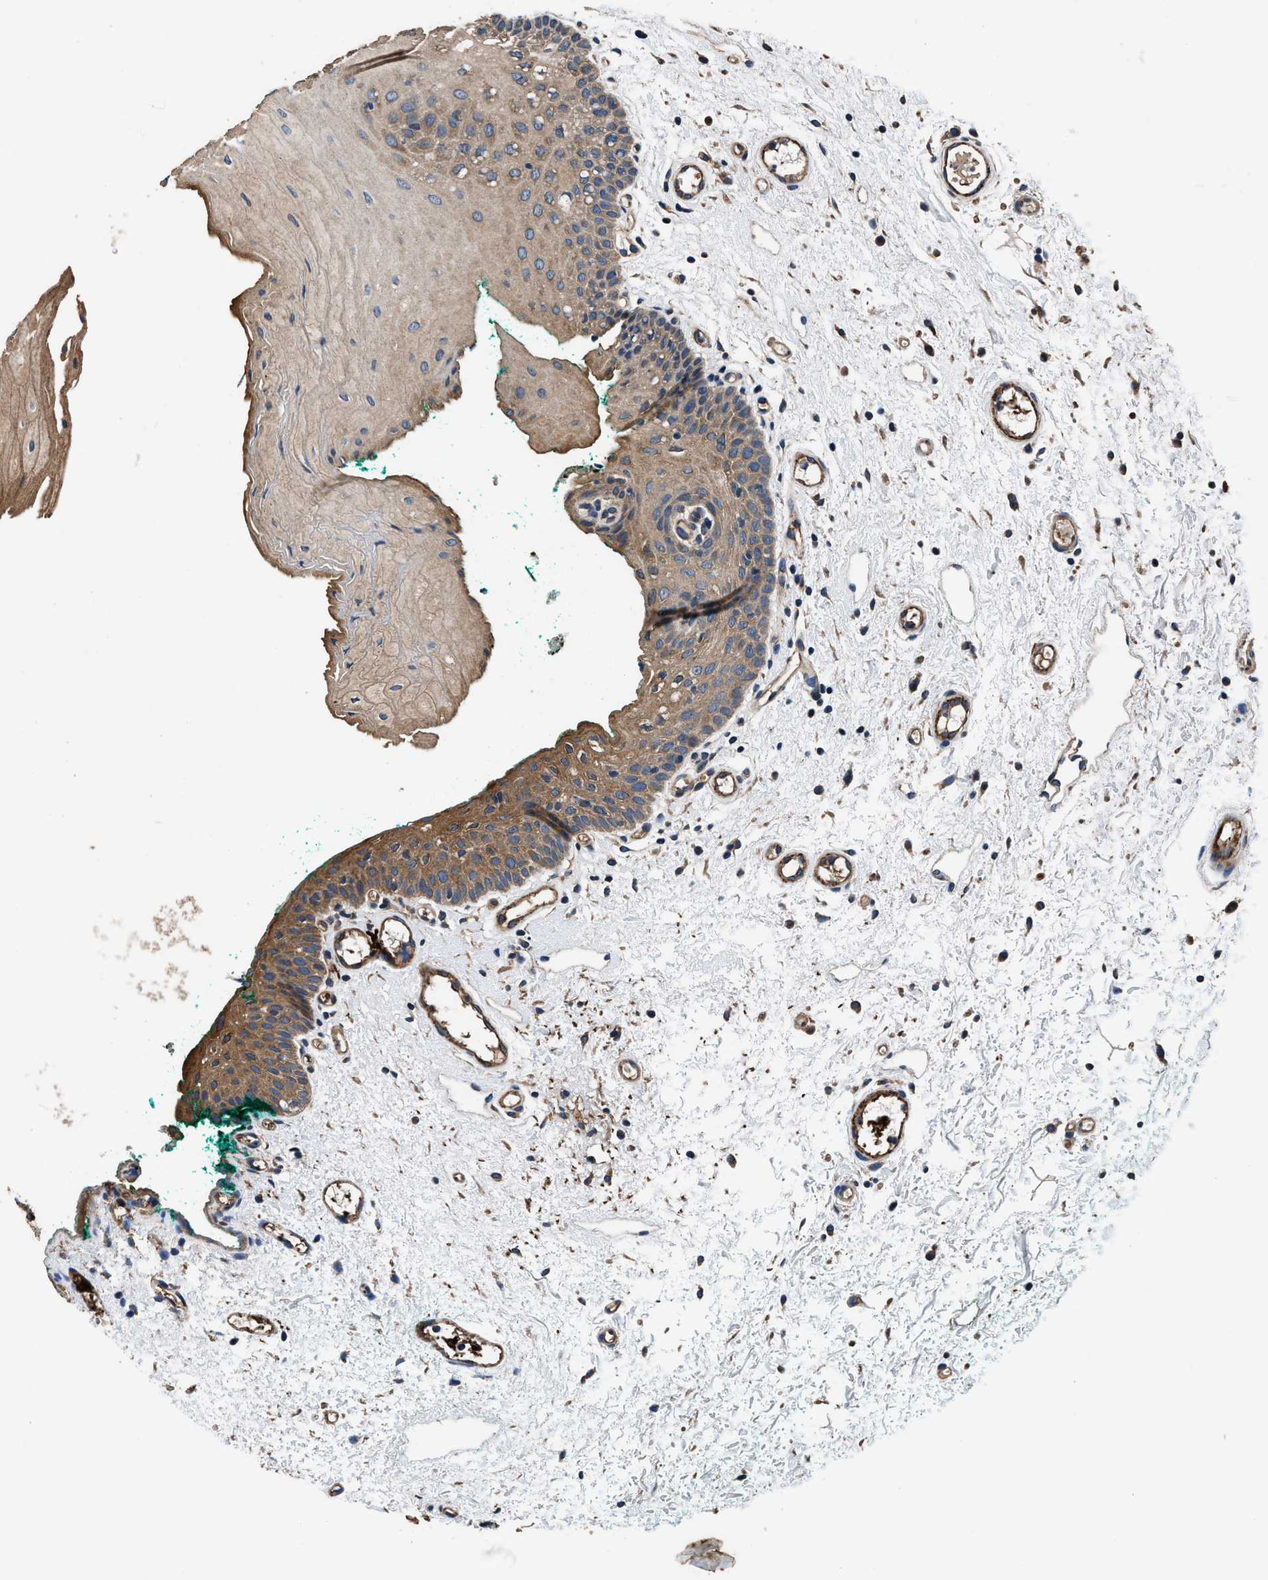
{"staining": {"intensity": "moderate", "quantity": "25%-75%", "location": "cytoplasmic/membranous"}, "tissue": "oral mucosa", "cell_type": "Squamous epithelial cells", "image_type": "normal", "snomed": [{"axis": "morphology", "description": "Normal tissue, NOS"}, {"axis": "morphology", "description": "Squamous cell carcinoma, NOS"}, {"axis": "topography", "description": "Oral tissue"}, {"axis": "topography", "description": "Salivary gland"}, {"axis": "topography", "description": "Head-Neck"}], "caption": "Protein staining demonstrates moderate cytoplasmic/membranous positivity in approximately 25%-75% of squamous epithelial cells in normal oral mucosa. (DAB (3,3'-diaminobenzidine) IHC with brightfield microscopy, high magnification).", "gene": "DHRS7B", "patient": {"sex": "female", "age": 62}}